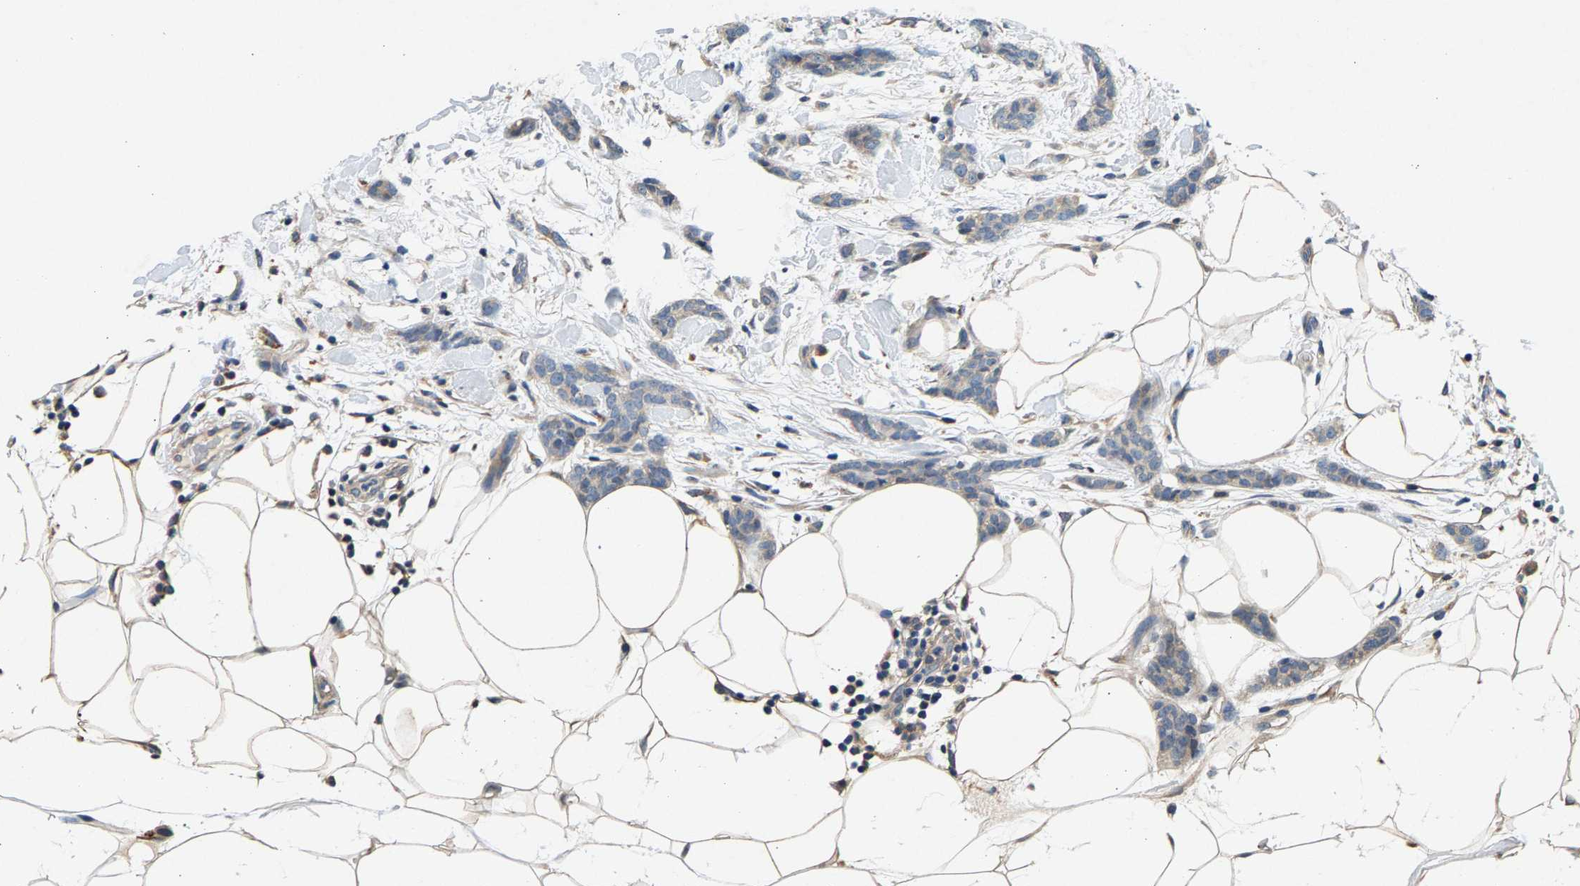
{"staining": {"intensity": "negative", "quantity": "none", "location": "none"}, "tissue": "breast cancer", "cell_type": "Tumor cells", "image_type": "cancer", "snomed": [{"axis": "morphology", "description": "Lobular carcinoma"}, {"axis": "topography", "description": "Skin"}, {"axis": "topography", "description": "Breast"}], "caption": "The image shows no staining of tumor cells in lobular carcinoma (breast).", "gene": "NT5C", "patient": {"sex": "female", "age": 46}}